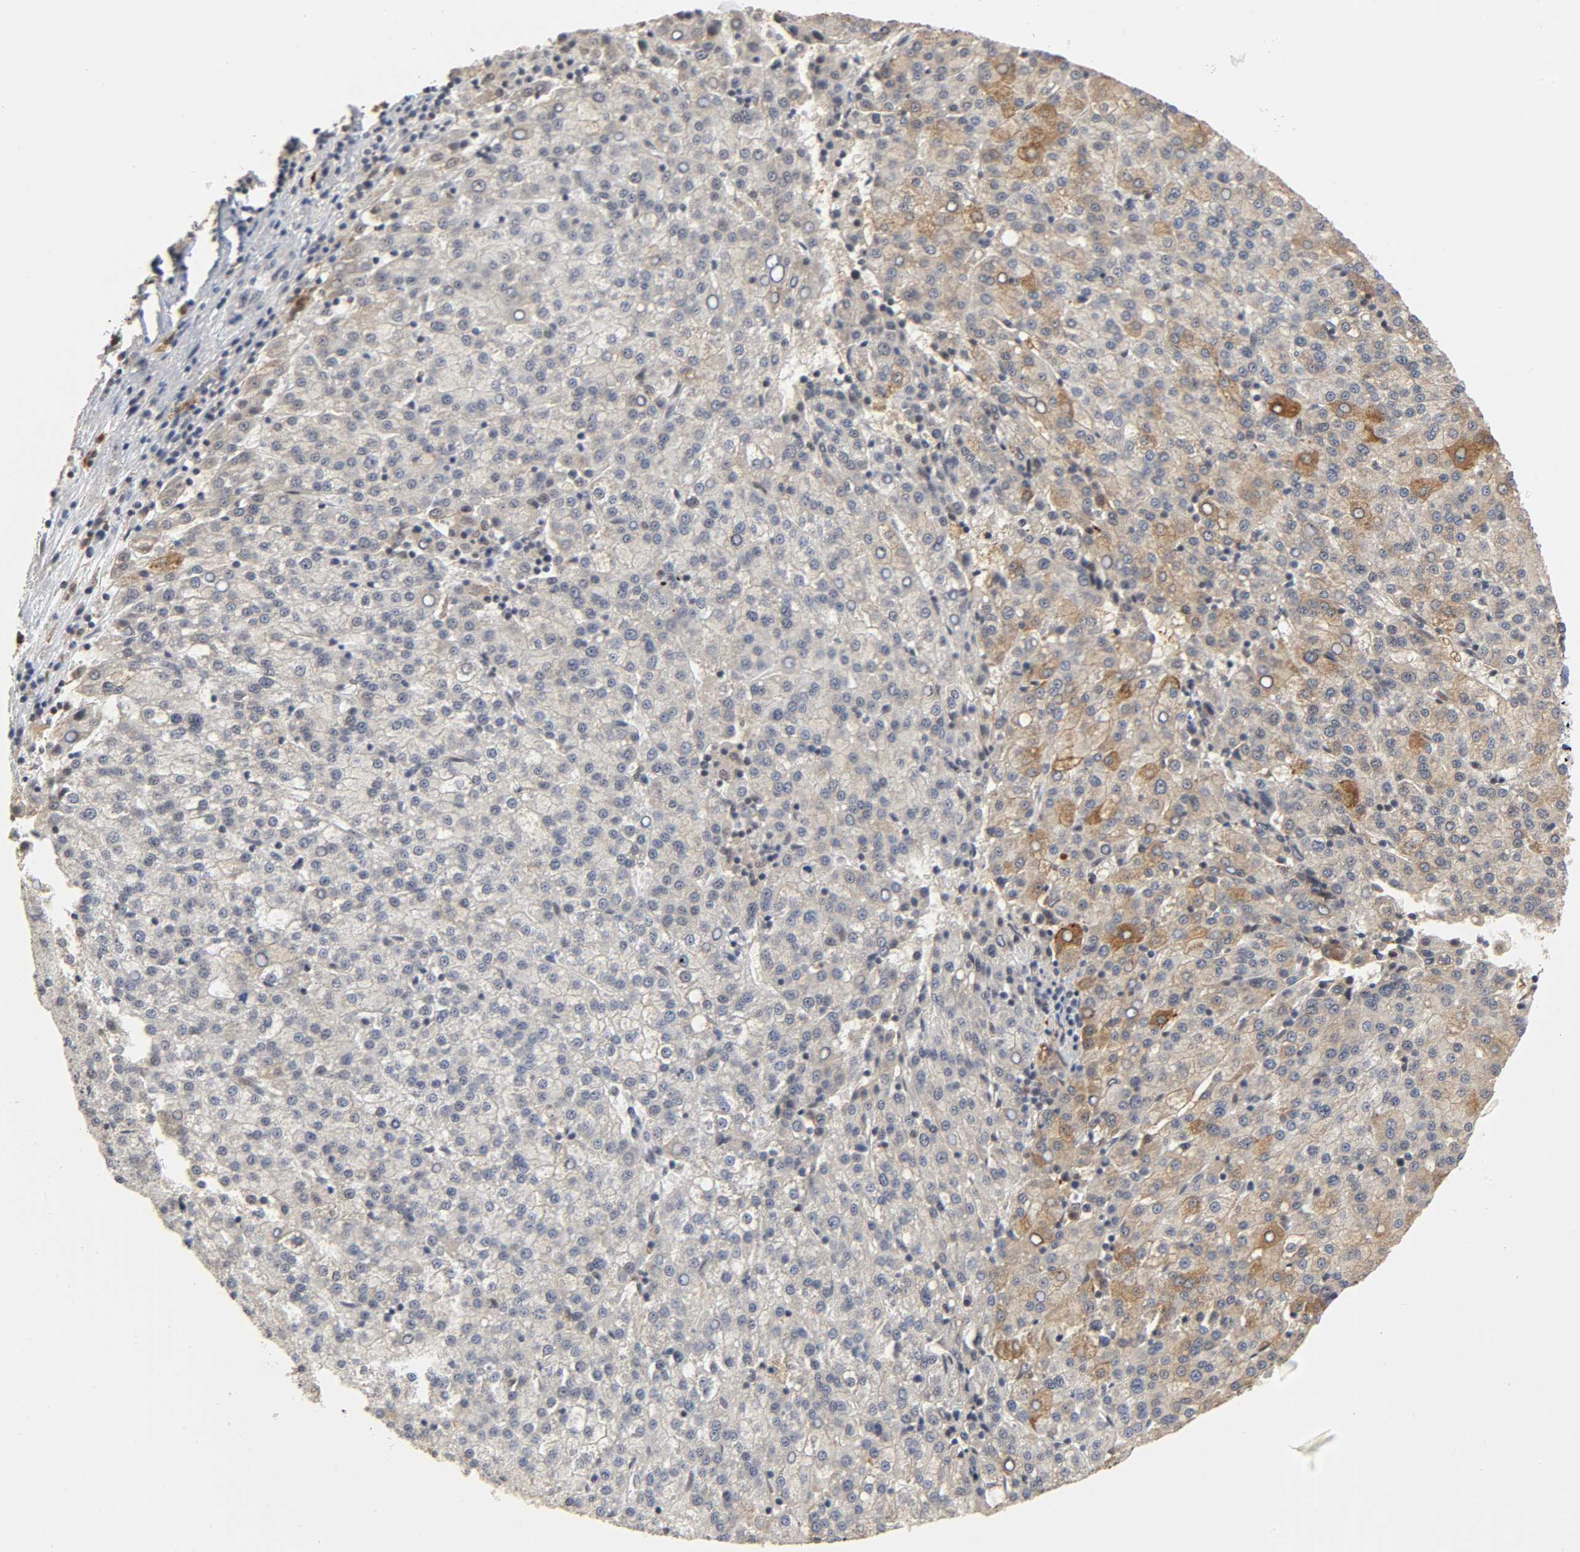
{"staining": {"intensity": "weak", "quantity": "25%-75%", "location": "cytoplasmic/membranous"}, "tissue": "liver cancer", "cell_type": "Tumor cells", "image_type": "cancer", "snomed": [{"axis": "morphology", "description": "Carcinoma, Hepatocellular, NOS"}, {"axis": "topography", "description": "Liver"}], "caption": "The immunohistochemical stain labels weak cytoplasmic/membranous staining in tumor cells of hepatocellular carcinoma (liver) tissue. (DAB (3,3'-diaminobenzidine) = brown stain, brightfield microscopy at high magnification).", "gene": "KAT2B", "patient": {"sex": "female", "age": 58}}